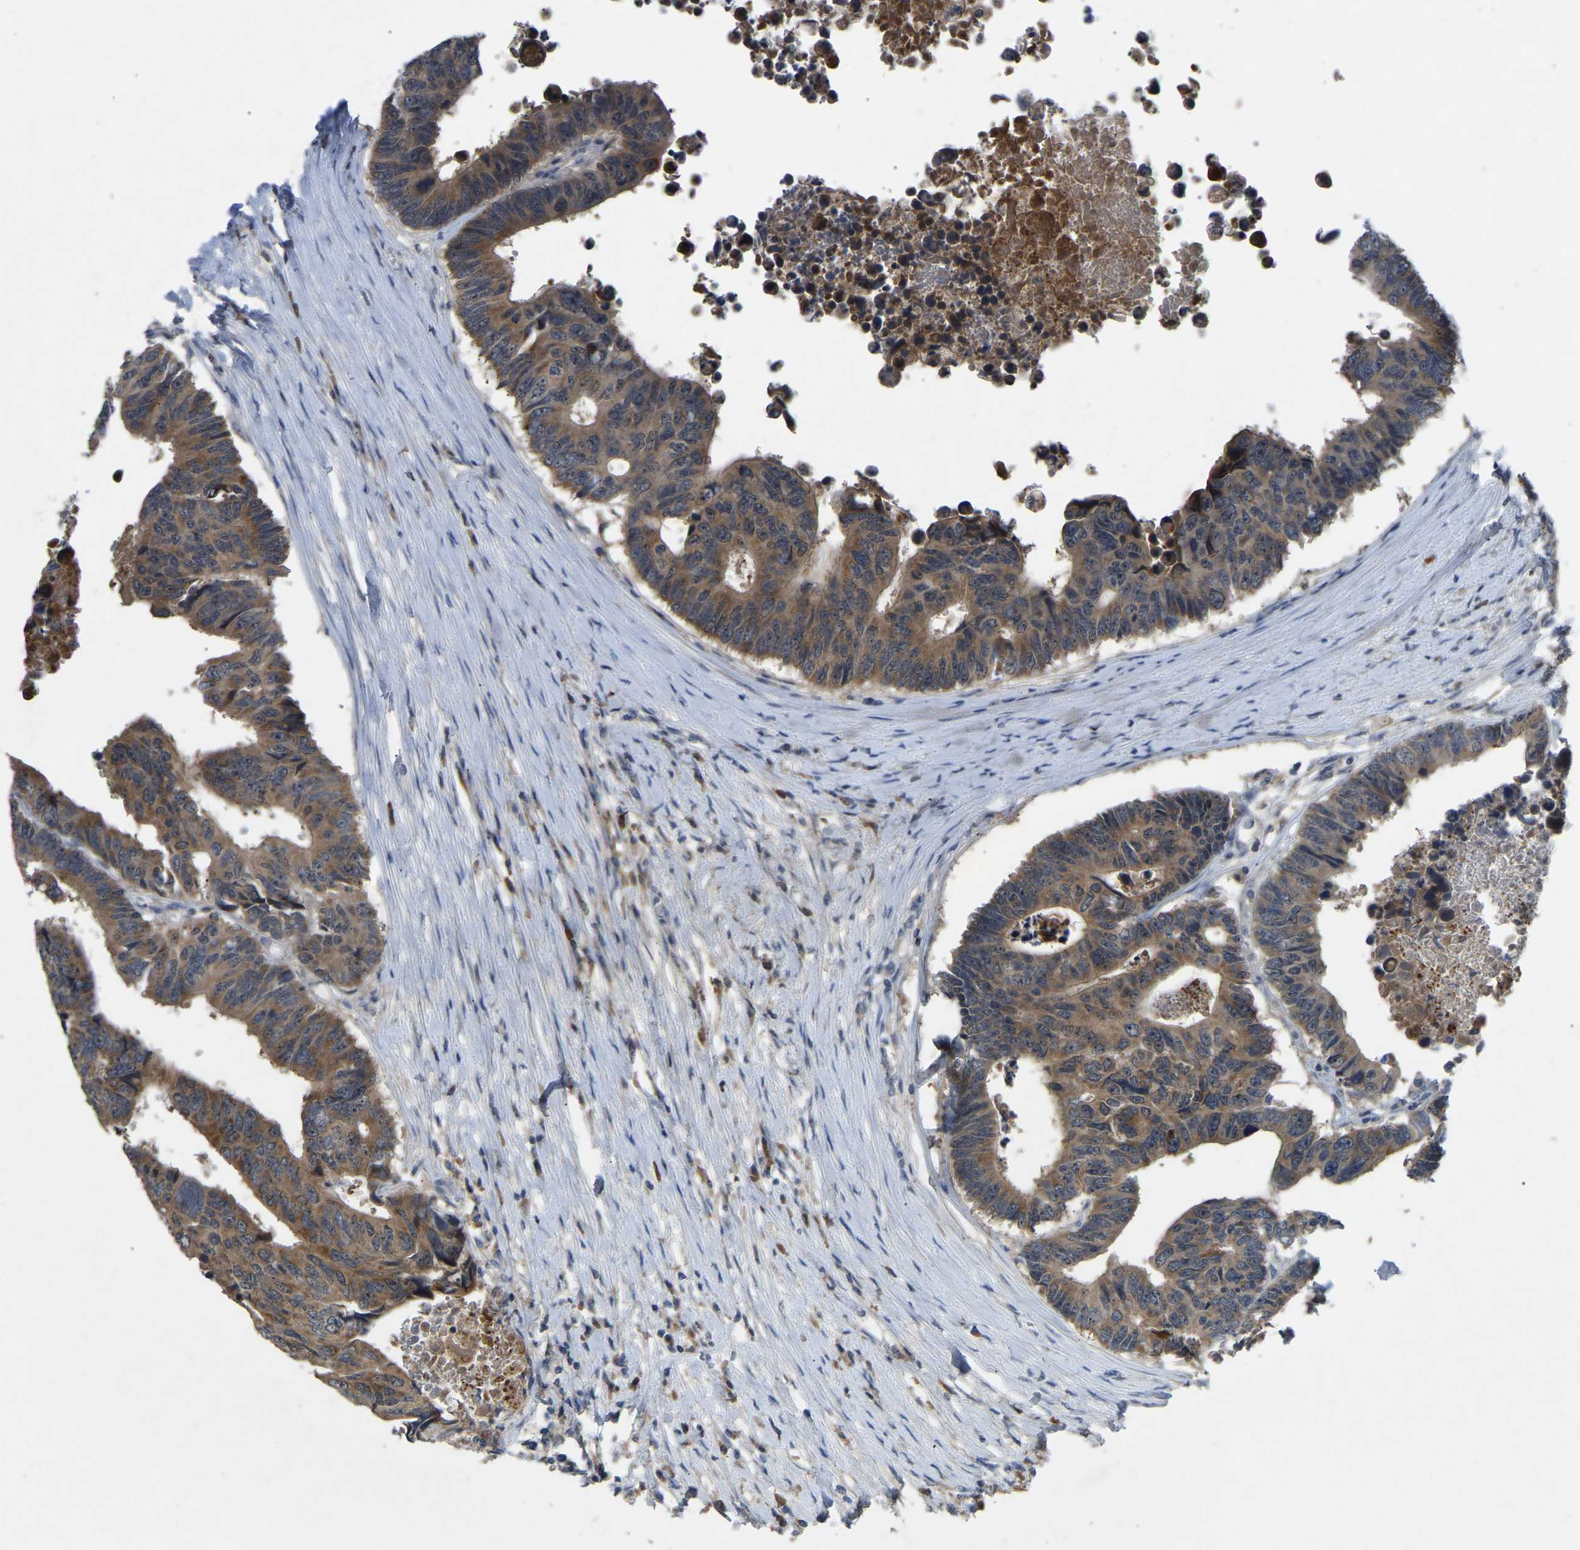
{"staining": {"intensity": "moderate", "quantity": ">75%", "location": "cytoplasmic/membranous"}, "tissue": "colorectal cancer", "cell_type": "Tumor cells", "image_type": "cancer", "snomed": [{"axis": "morphology", "description": "Adenocarcinoma, NOS"}, {"axis": "topography", "description": "Rectum"}], "caption": "Immunohistochemical staining of human colorectal adenocarcinoma exhibits medium levels of moderate cytoplasmic/membranous staining in approximately >75% of tumor cells.", "gene": "FHIT", "patient": {"sex": "male", "age": 84}}